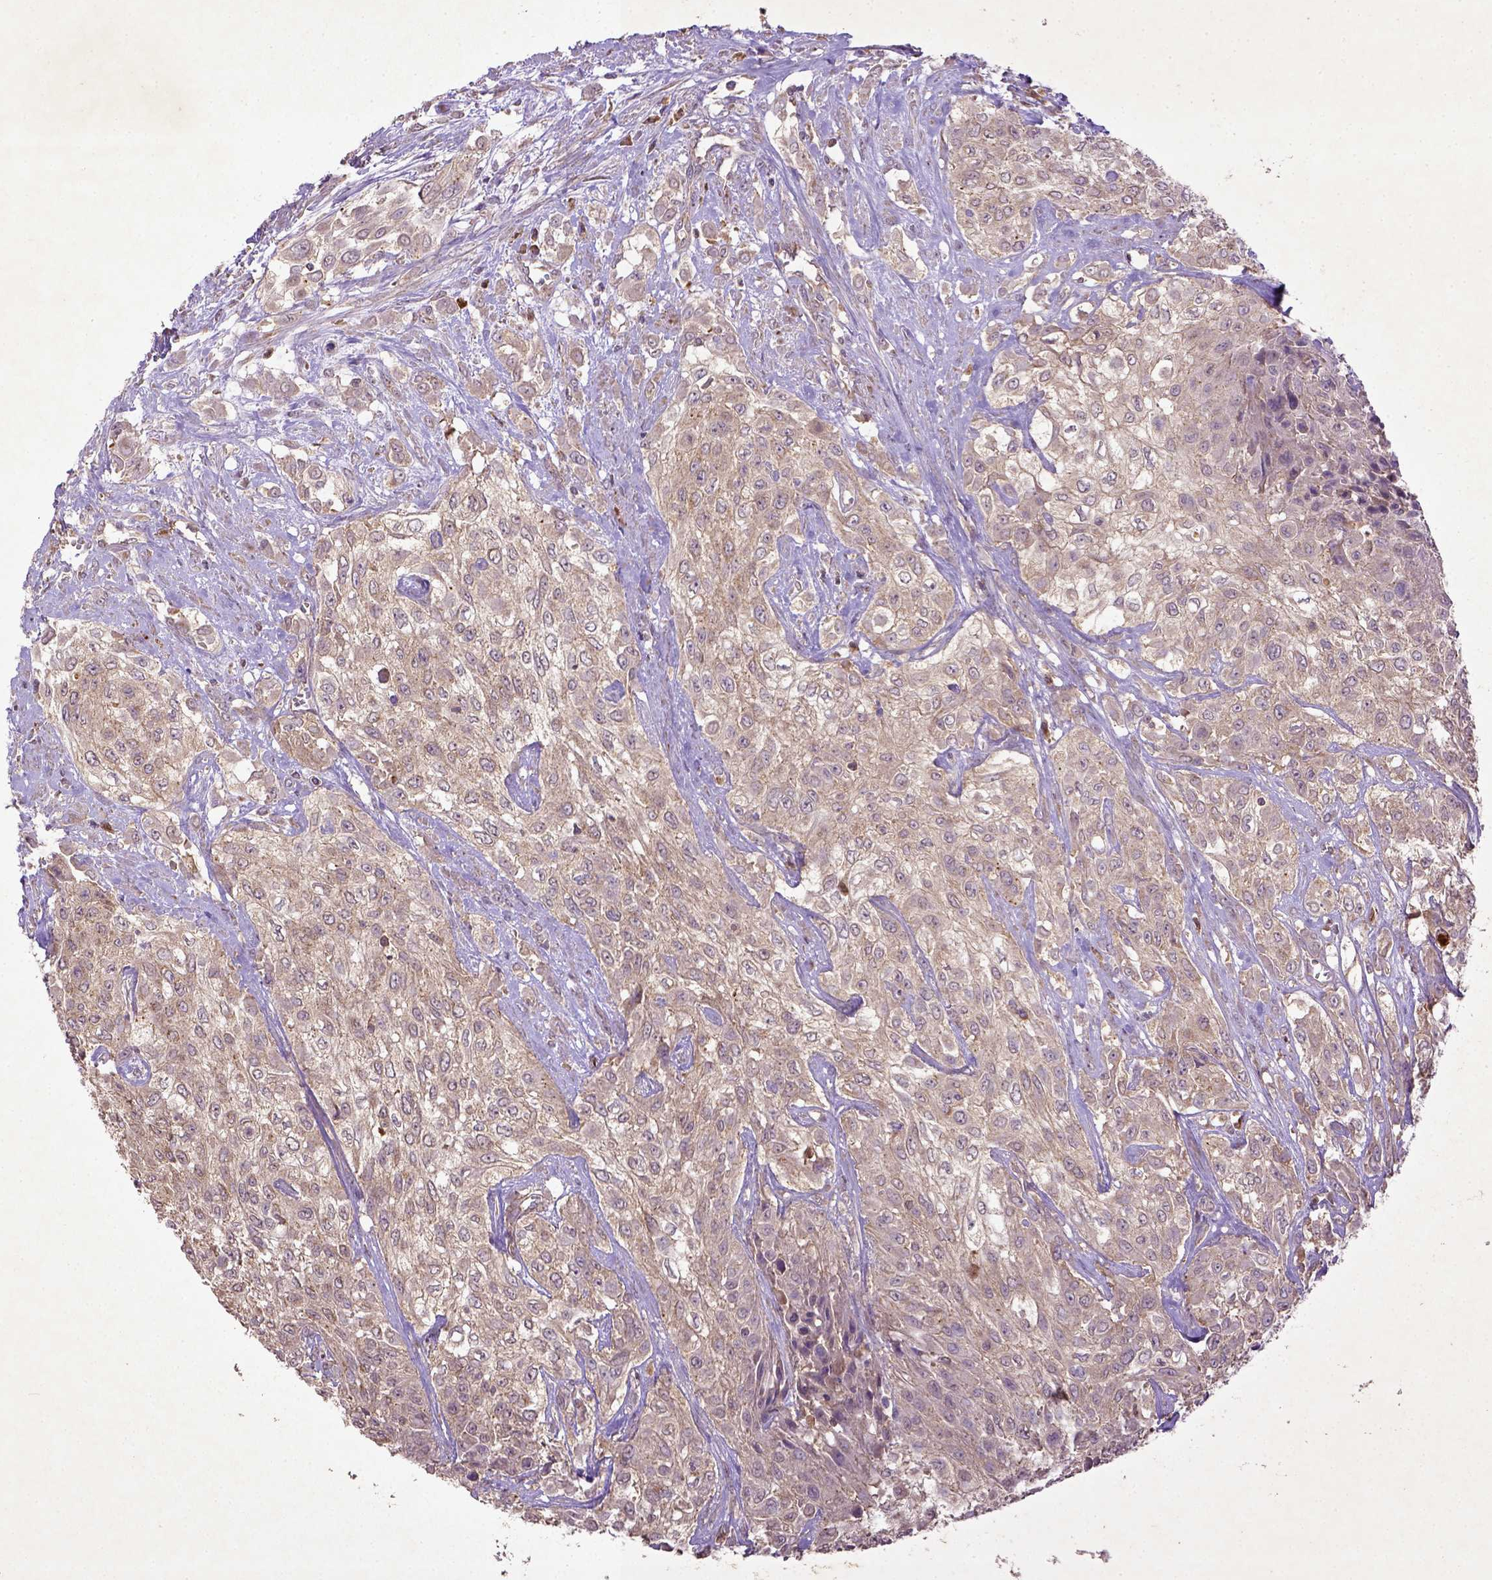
{"staining": {"intensity": "weak", "quantity": ">75%", "location": "cytoplasmic/membranous"}, "tissue": "urothelial cancer", "cell_type": "Tumor cells", "image_type": "cancer", "snomed": [{"axis": "morphology", "description": "Urothelial carcinoma, High grade"}, {"axis": "topography", "description": "Urinary bladder"}], "caption": "The immunohistochemical stain highlights weak cytoplasmic/membranous expression in tumor cells of urothelial cancer tissue.", "gene": "MT-CO1", "patient": {"sex": "male", "age": 57}}